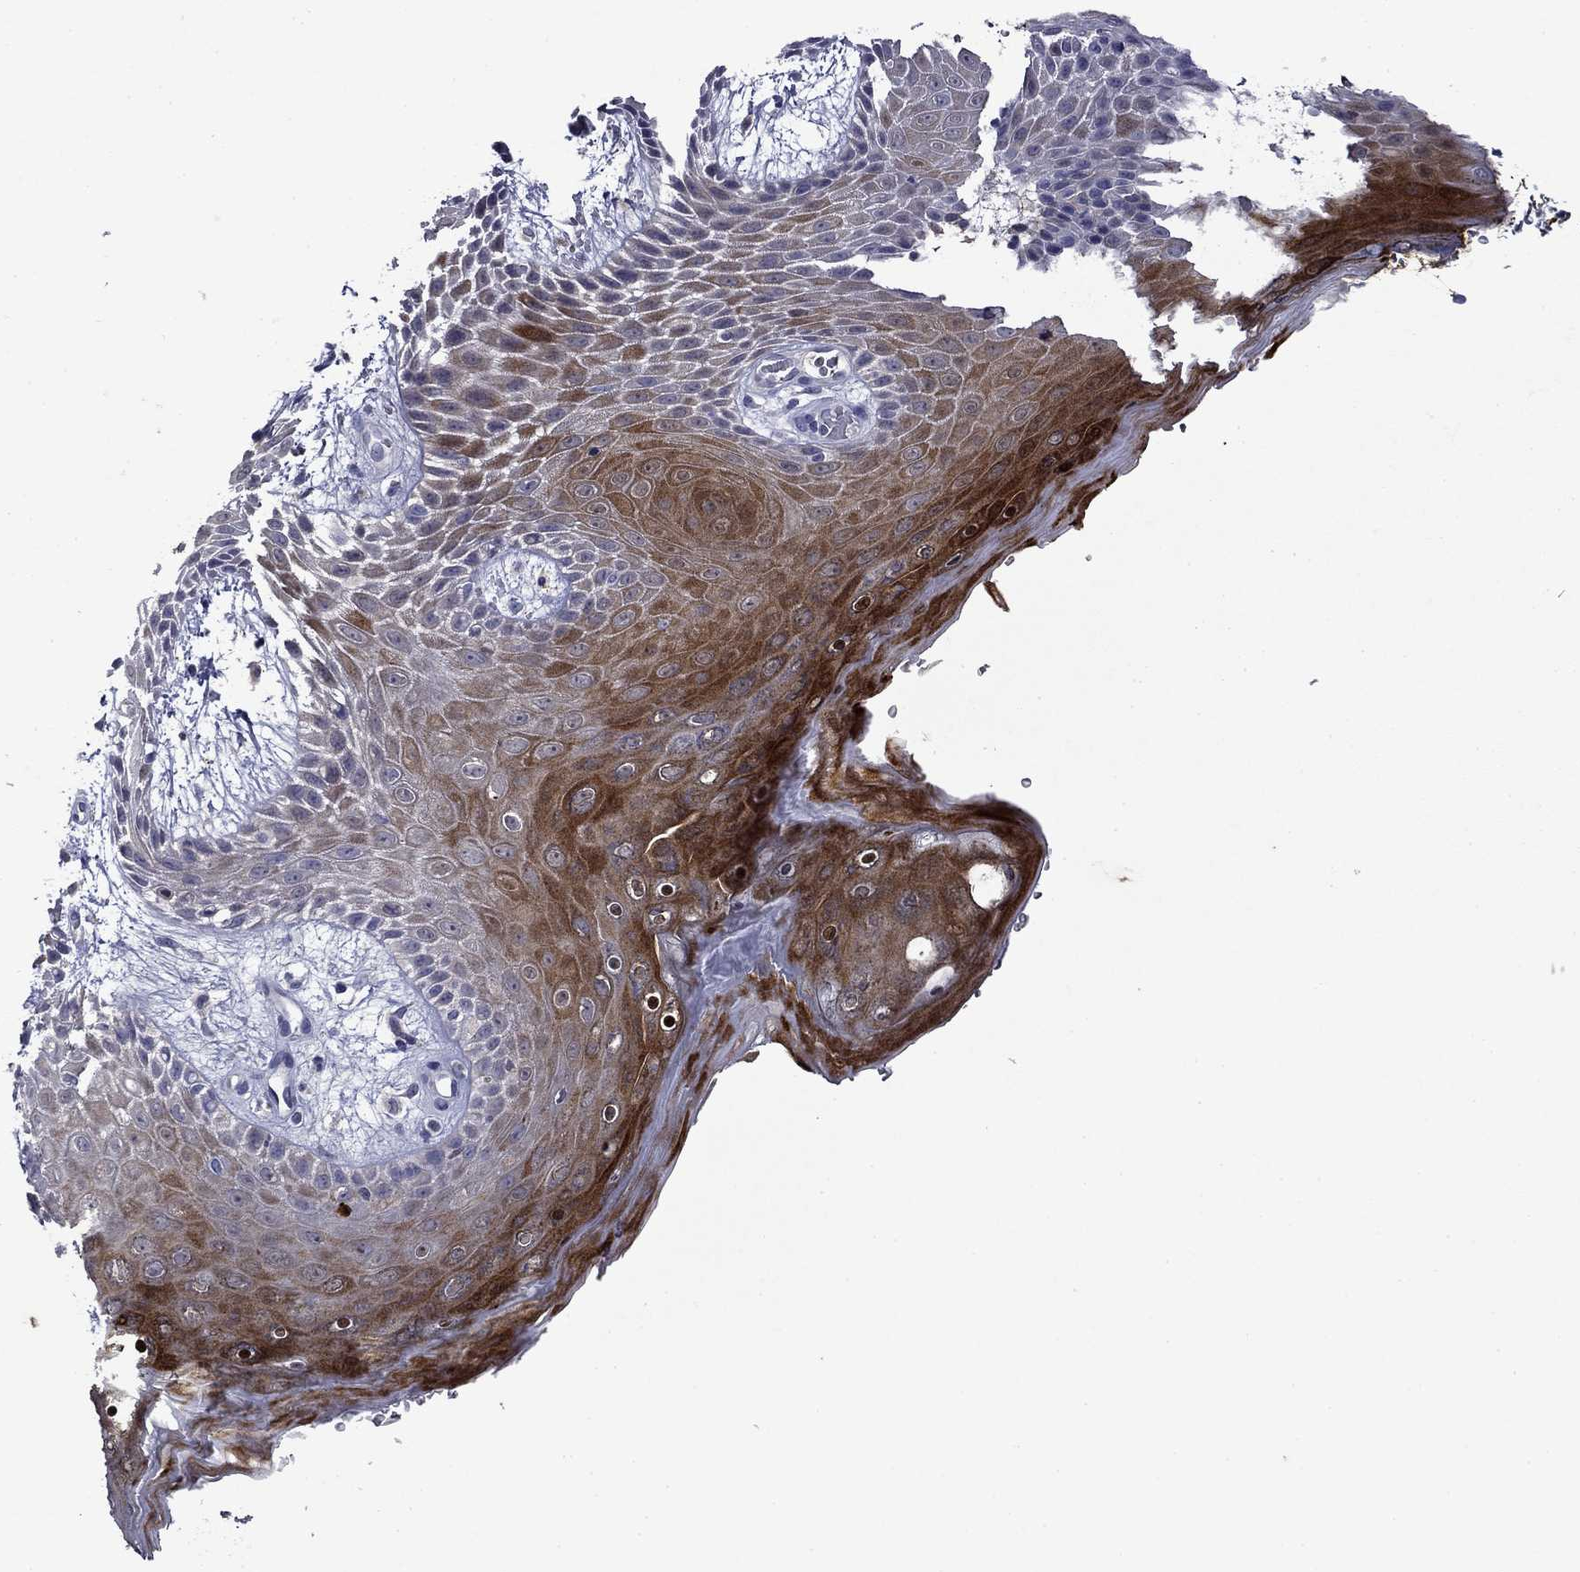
{"staining": {"intensity": "strong", "quantity": "<25%", "location": "cytoplasmic/membranous"}, "tissue": "skin", "cell_type": "Epidermal cells", "image_type": "normal", "snomed": [{"axis": "morphology", "description": "Normal tissue, NOS"}, {"axis": "topography", "description": "Anal"}], "caption": "A brown stain highlights strong cytoplasmic/membranous expression of a protein in epidermal cells of benign skin. Nuclei are stained in blue.", "gene": "IRF5", "patient": {"sex": "male", "age": 36}}